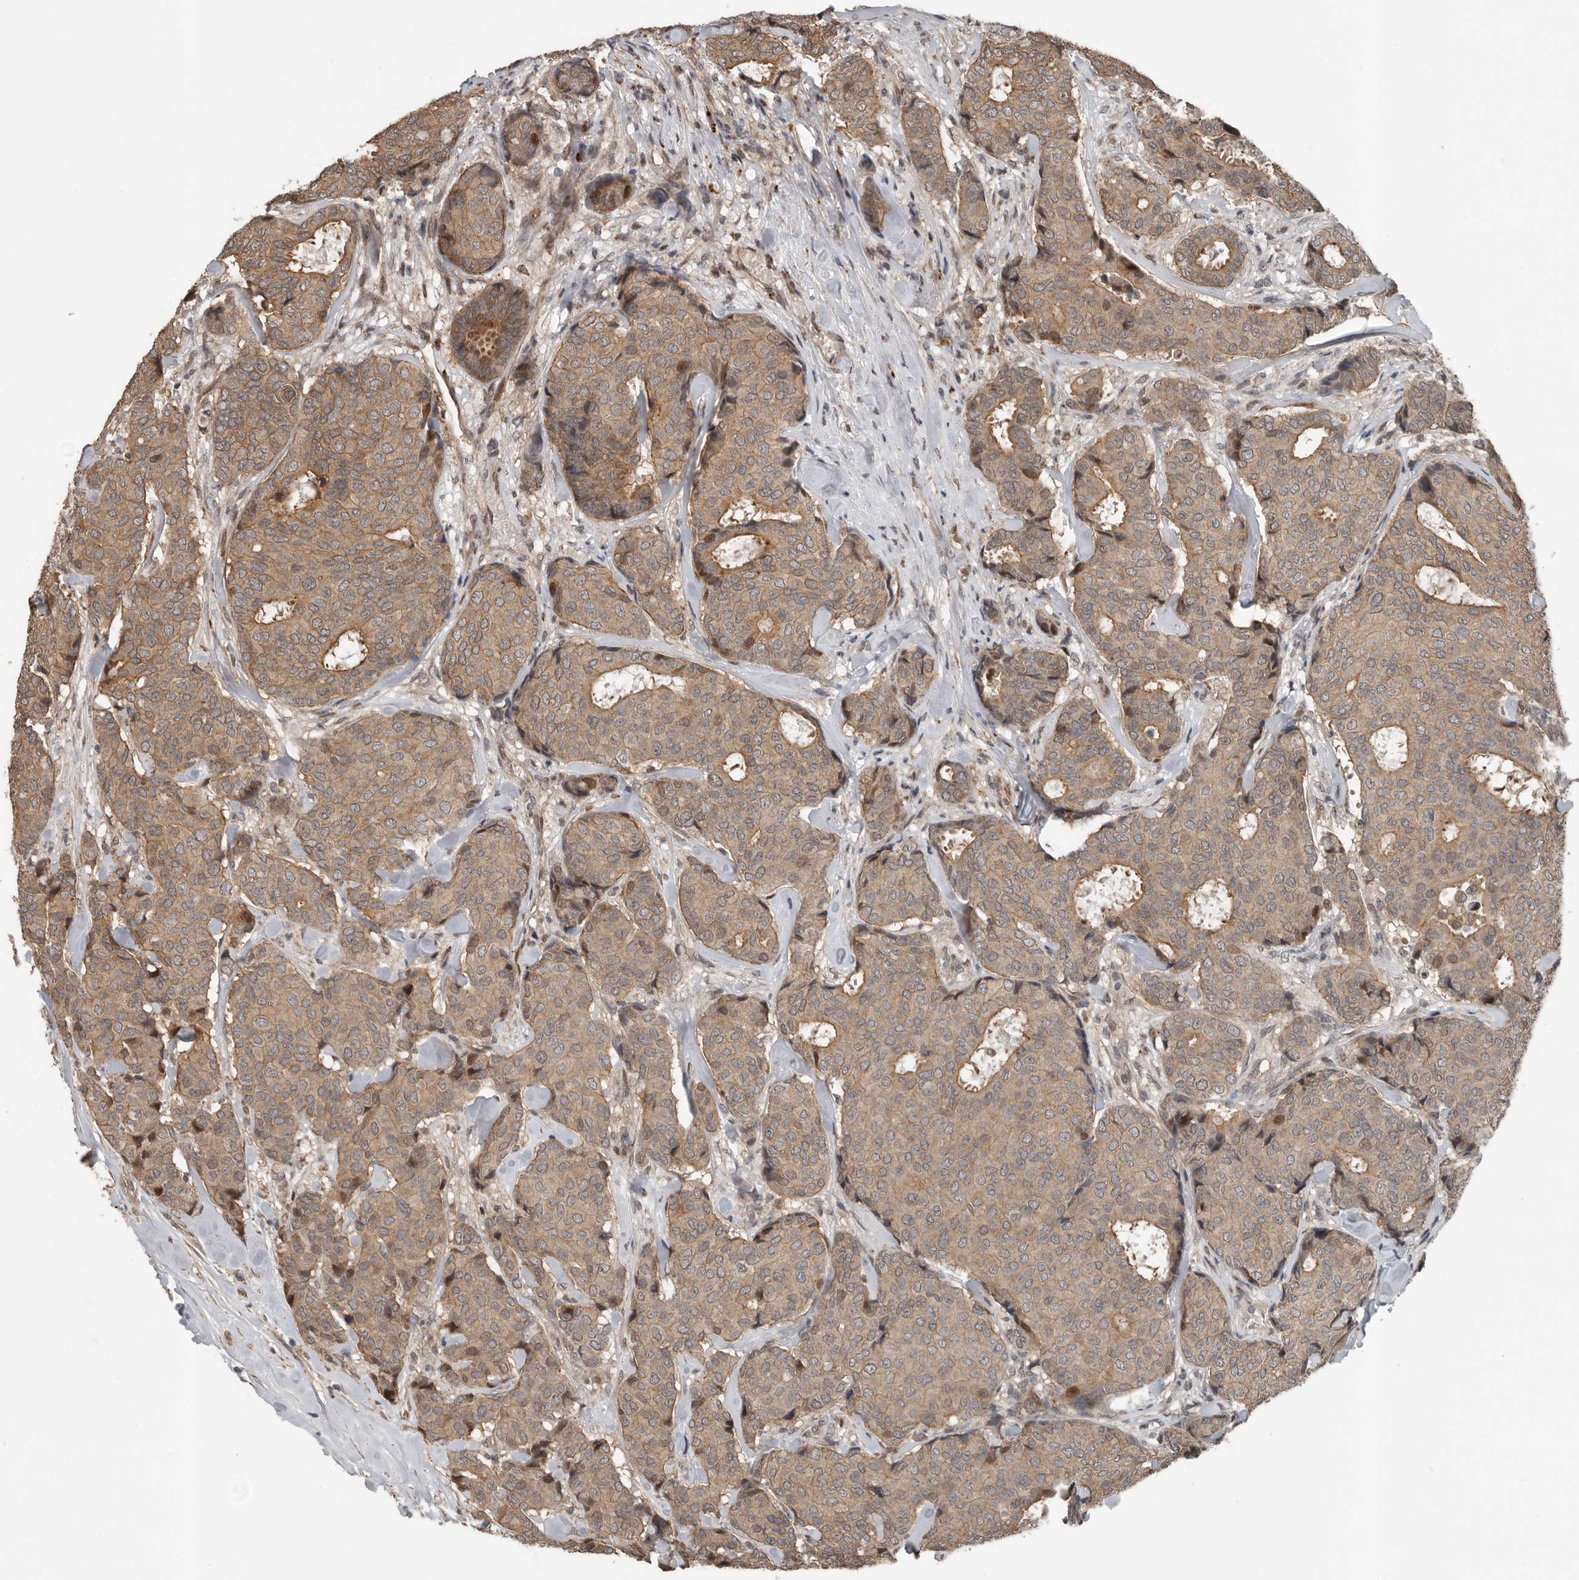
{"staining": {"intensity": "moderate", "quantity": ">75%", "location": "cytoplasmic/membranous"}, "tissue": "breast cancer", "cell_type": "Tumor cells", "image_type": "cancer", "snomed": [{"axis": "morphology", "description": "Duct carcinoma"}, {"axis": "topography", "description": "Breast"}], "caption": "The histopathology image reveals a brown stain indicating the presence of a protein in the cytoplasmic/membranous of tumor cells in breast cancer.", "gene": "YOD1", "patient": {"sex": "female", "age": 75}}